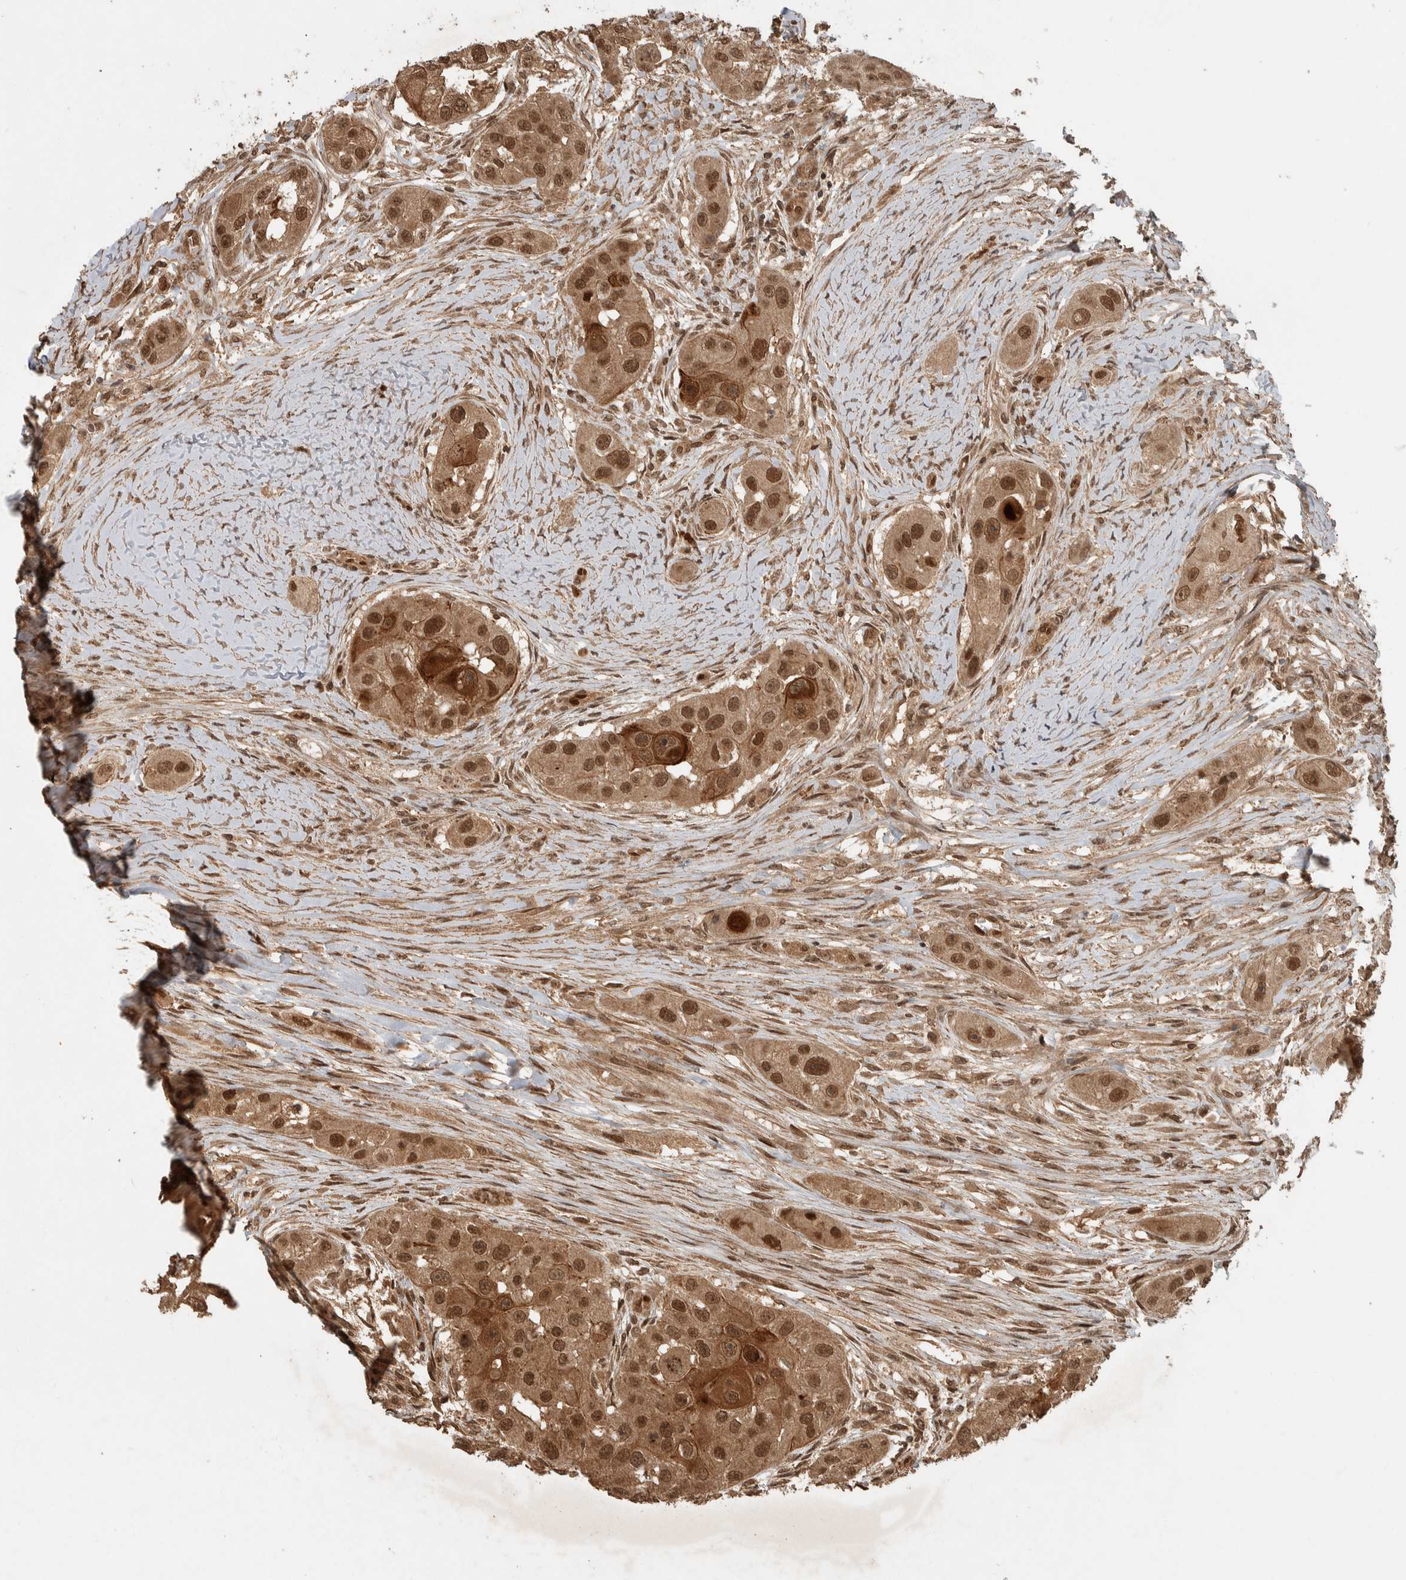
{"staining": {"intensity": "moderate", "quantity": ">75%", "location": "cytoplasmic/membranous,nuclear"}, "tissue": "head and neck cancer", "cell_type": "Tumor cells", "image_type": "cancer", "snomed": [{"axis": "morphology", "description": "Normal tissue, NOS"}, {"axis": "morphology", "description": "Squamous cell carcinoma, NOS"}, {"axis": "topography", "description": "Skeletal muscle"}, {"axis": "topography", "description": "Head-Neck"}], "caption": "Squamous cell carcinoma (head and neck) stained for a protein exhibits moderate cytoplasmic/membranous and nuclear positivity in tumor cells. (IHC, brightfield microscopy, high magnification).", "gene": "CNTROB", "patient": {"sex": "male", "age": 51}}